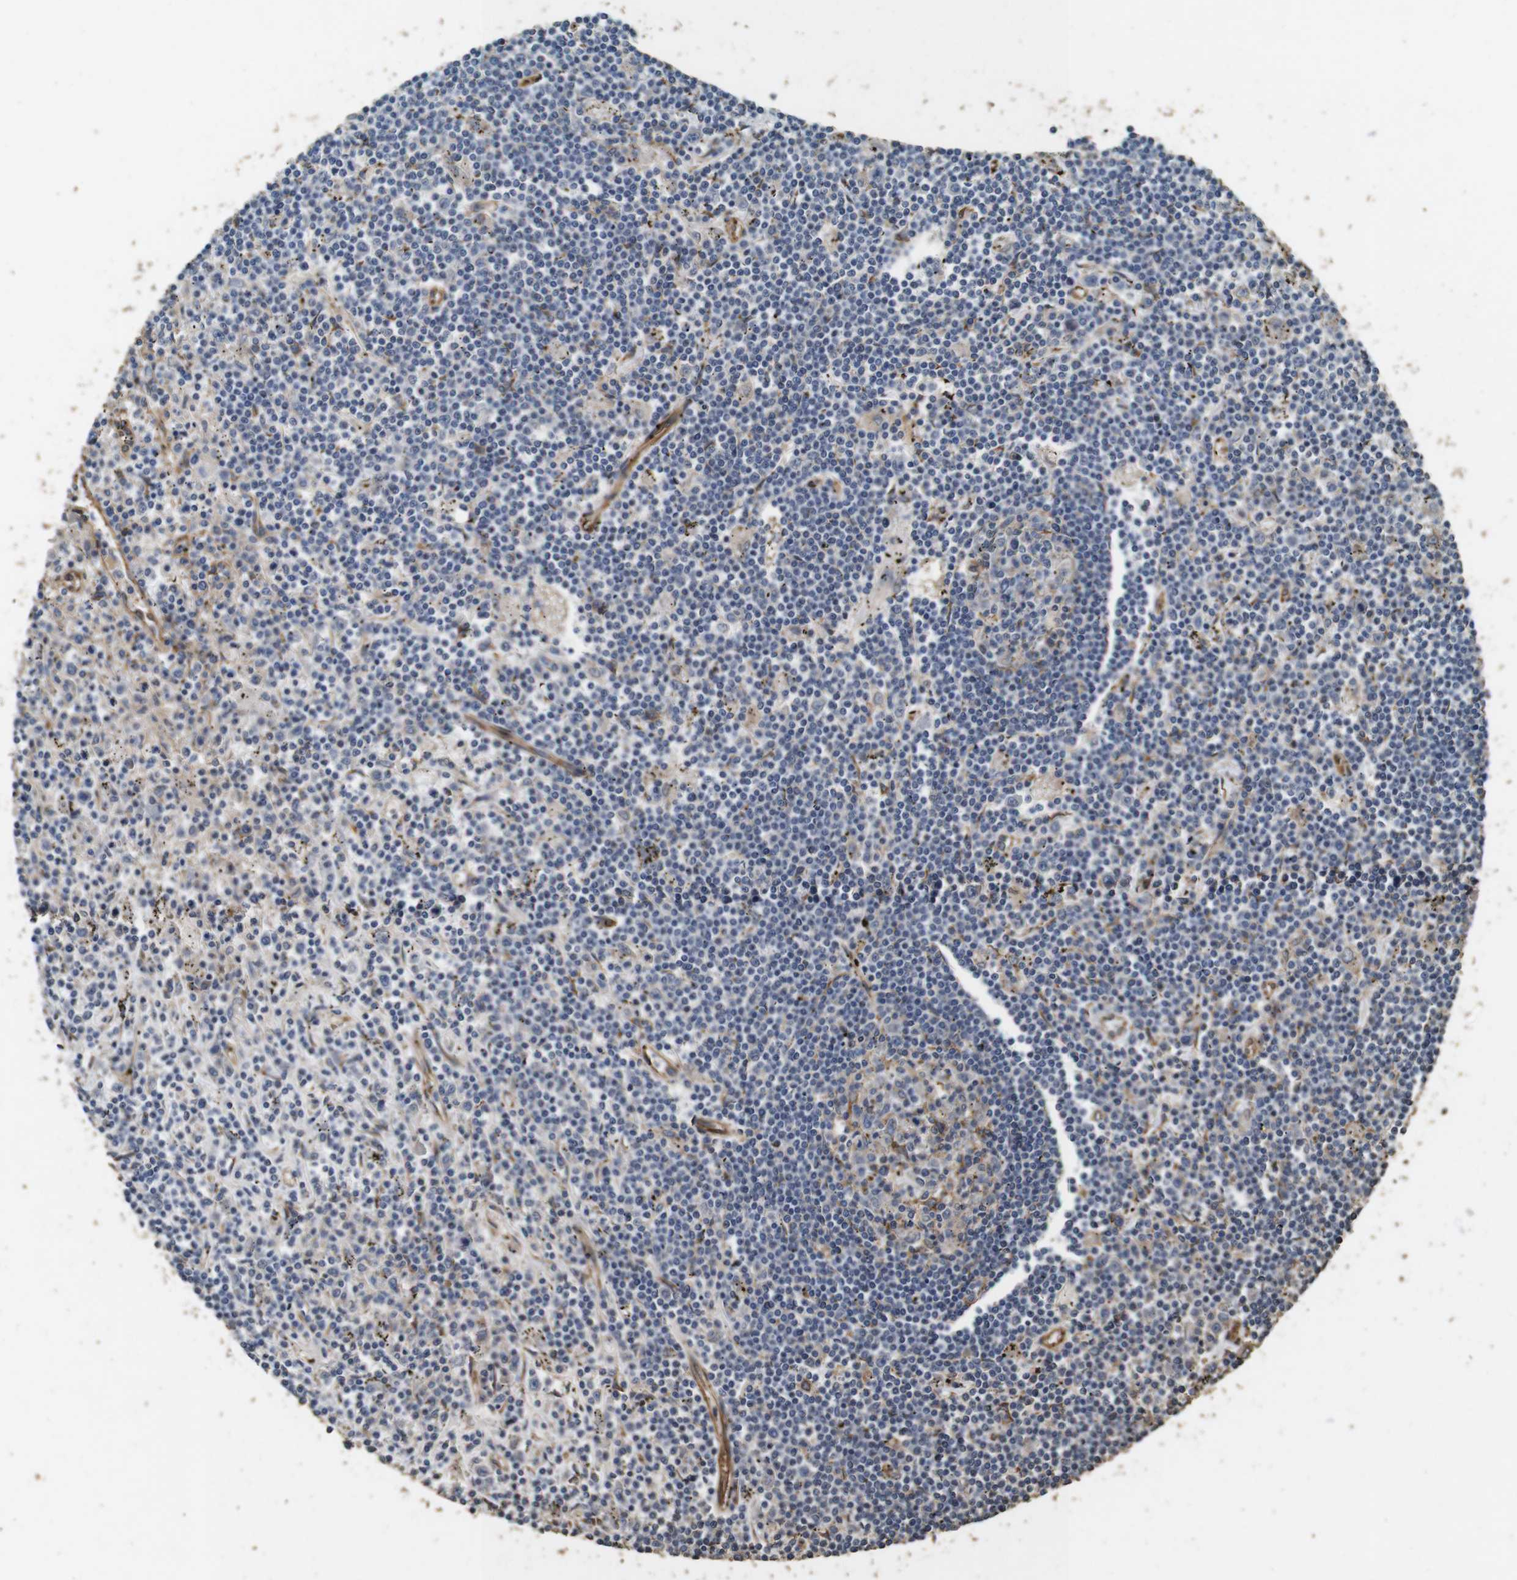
{"staining": {"intensity": "weak", "quantity": "<25%", "location": "cytoplasmic/membranous"}, "tissue": "lymphoma", "cell_type": "Tumor cells", "image_type": "cancer", "snomed": [{"axis": "morphology", "description": "Malignant lymphoma, non-Hodgkin's type, Low grade"}, {"axis": "topography", "description": "Spleen"}], "caption": "Image shows no protein positivity in tumor cells of malignant lymphoma, non-Hodgkin's type (low-grade) tissue.", "gene": "CNPY4", "patient": {"sex": "male", "age": 76}}